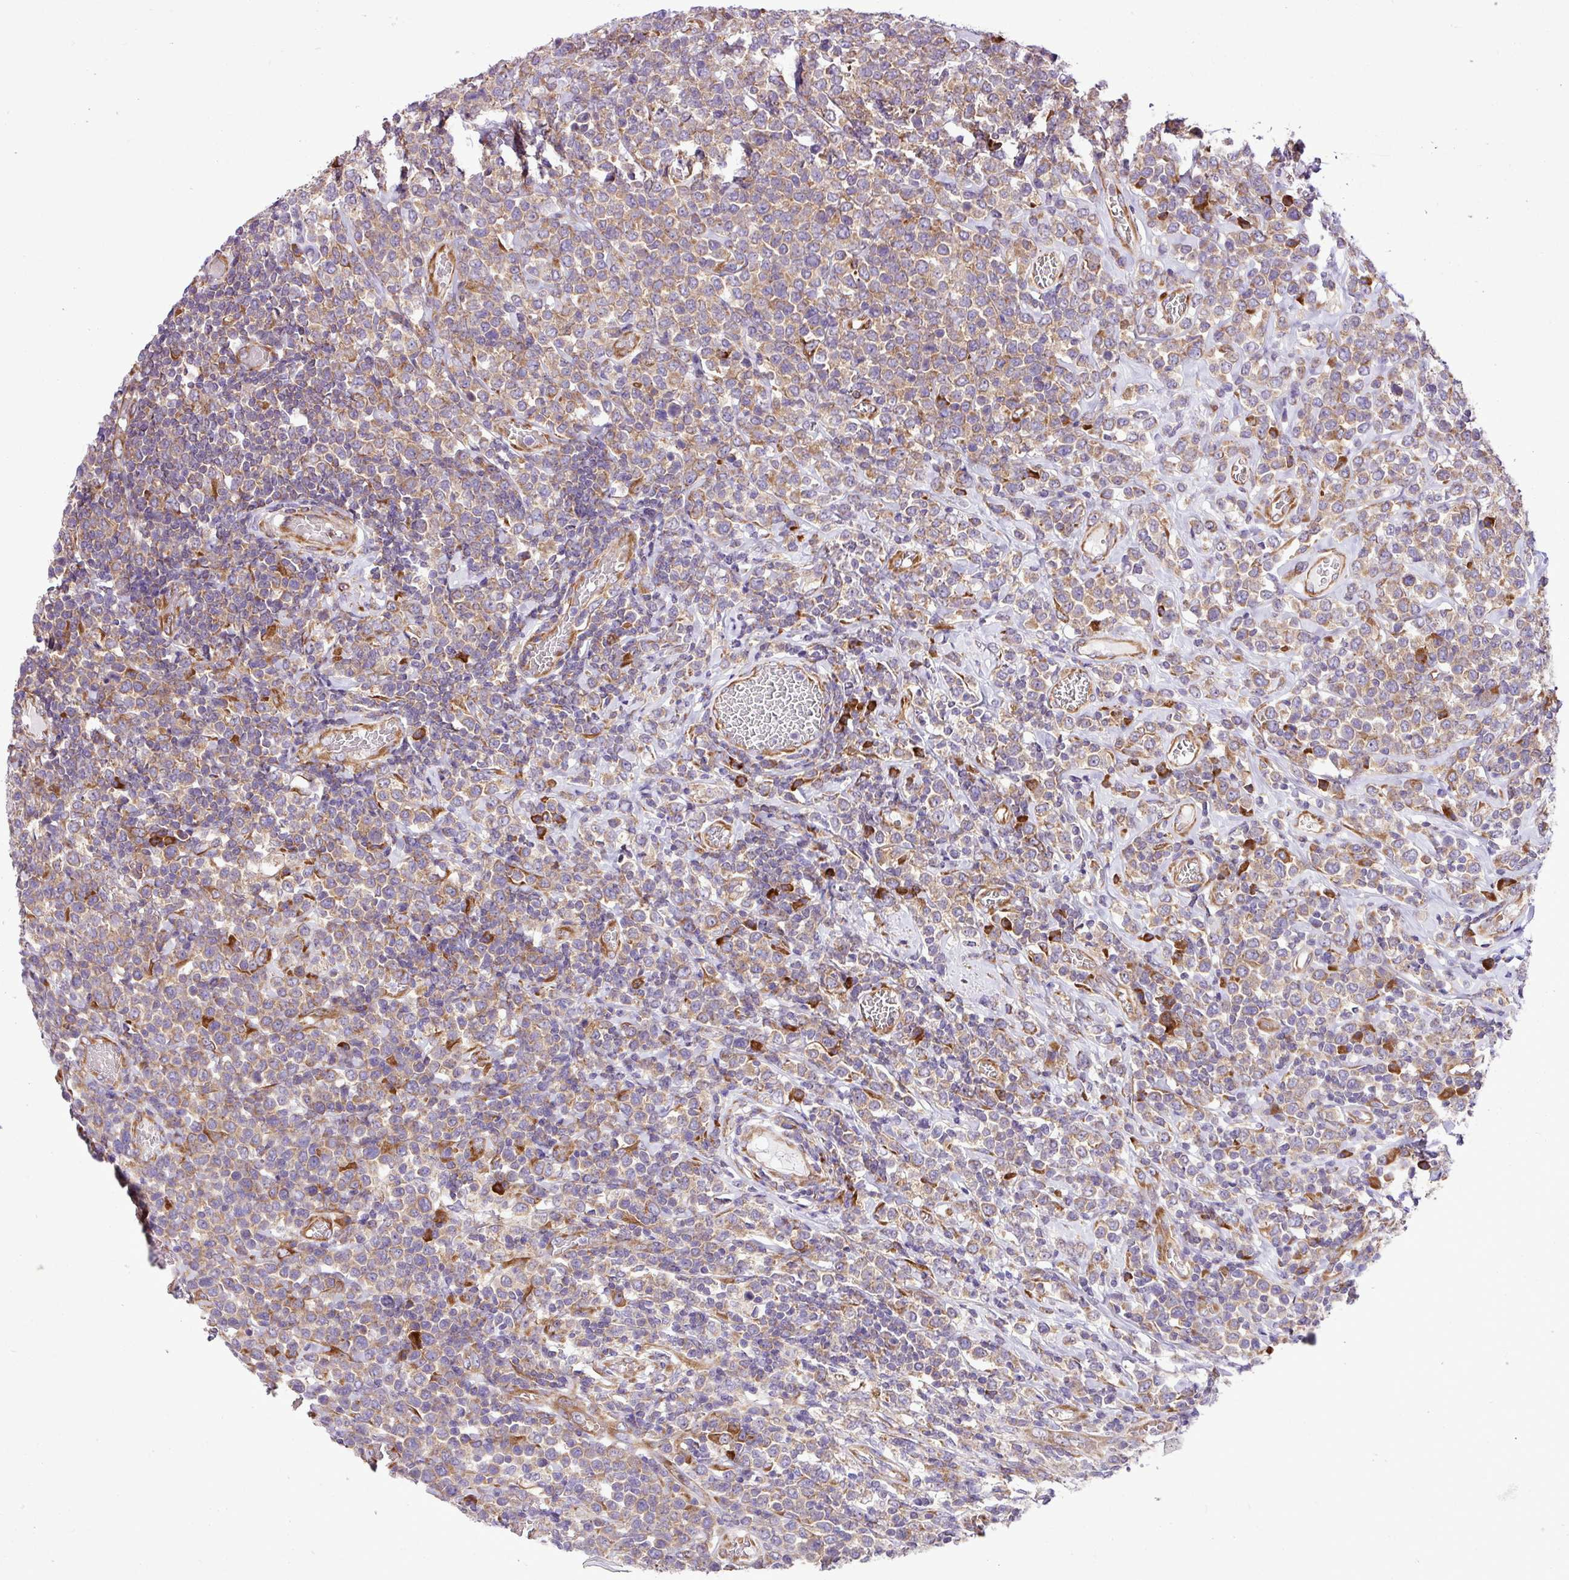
{"staining": {"intensity": "moderate", "quantity": "25%-75%", "location": "cytoplasmic/membranous"}, "tissue": "lymphoma", "cell_type": "Tumor cells", "image_type": "cancer", "snomed": [{"axis": "morphology", "description": "Malignant lymphoma, non-Hodgkin's type, High grade"}, {"axis": "topography", "description": "Soft tissue"}], "caption": "Lymphoma stained with IHC displays moderate cytoplasmic/membranous positivity in approximately 25%-75% of tumor cells. The staining is performed using DAB brown chromogen to label protein expression. The nuclei are counter-stained blue using hematoxylin.", "gene": "RPL13", "patient": {"sex": "female", "age": 56}}